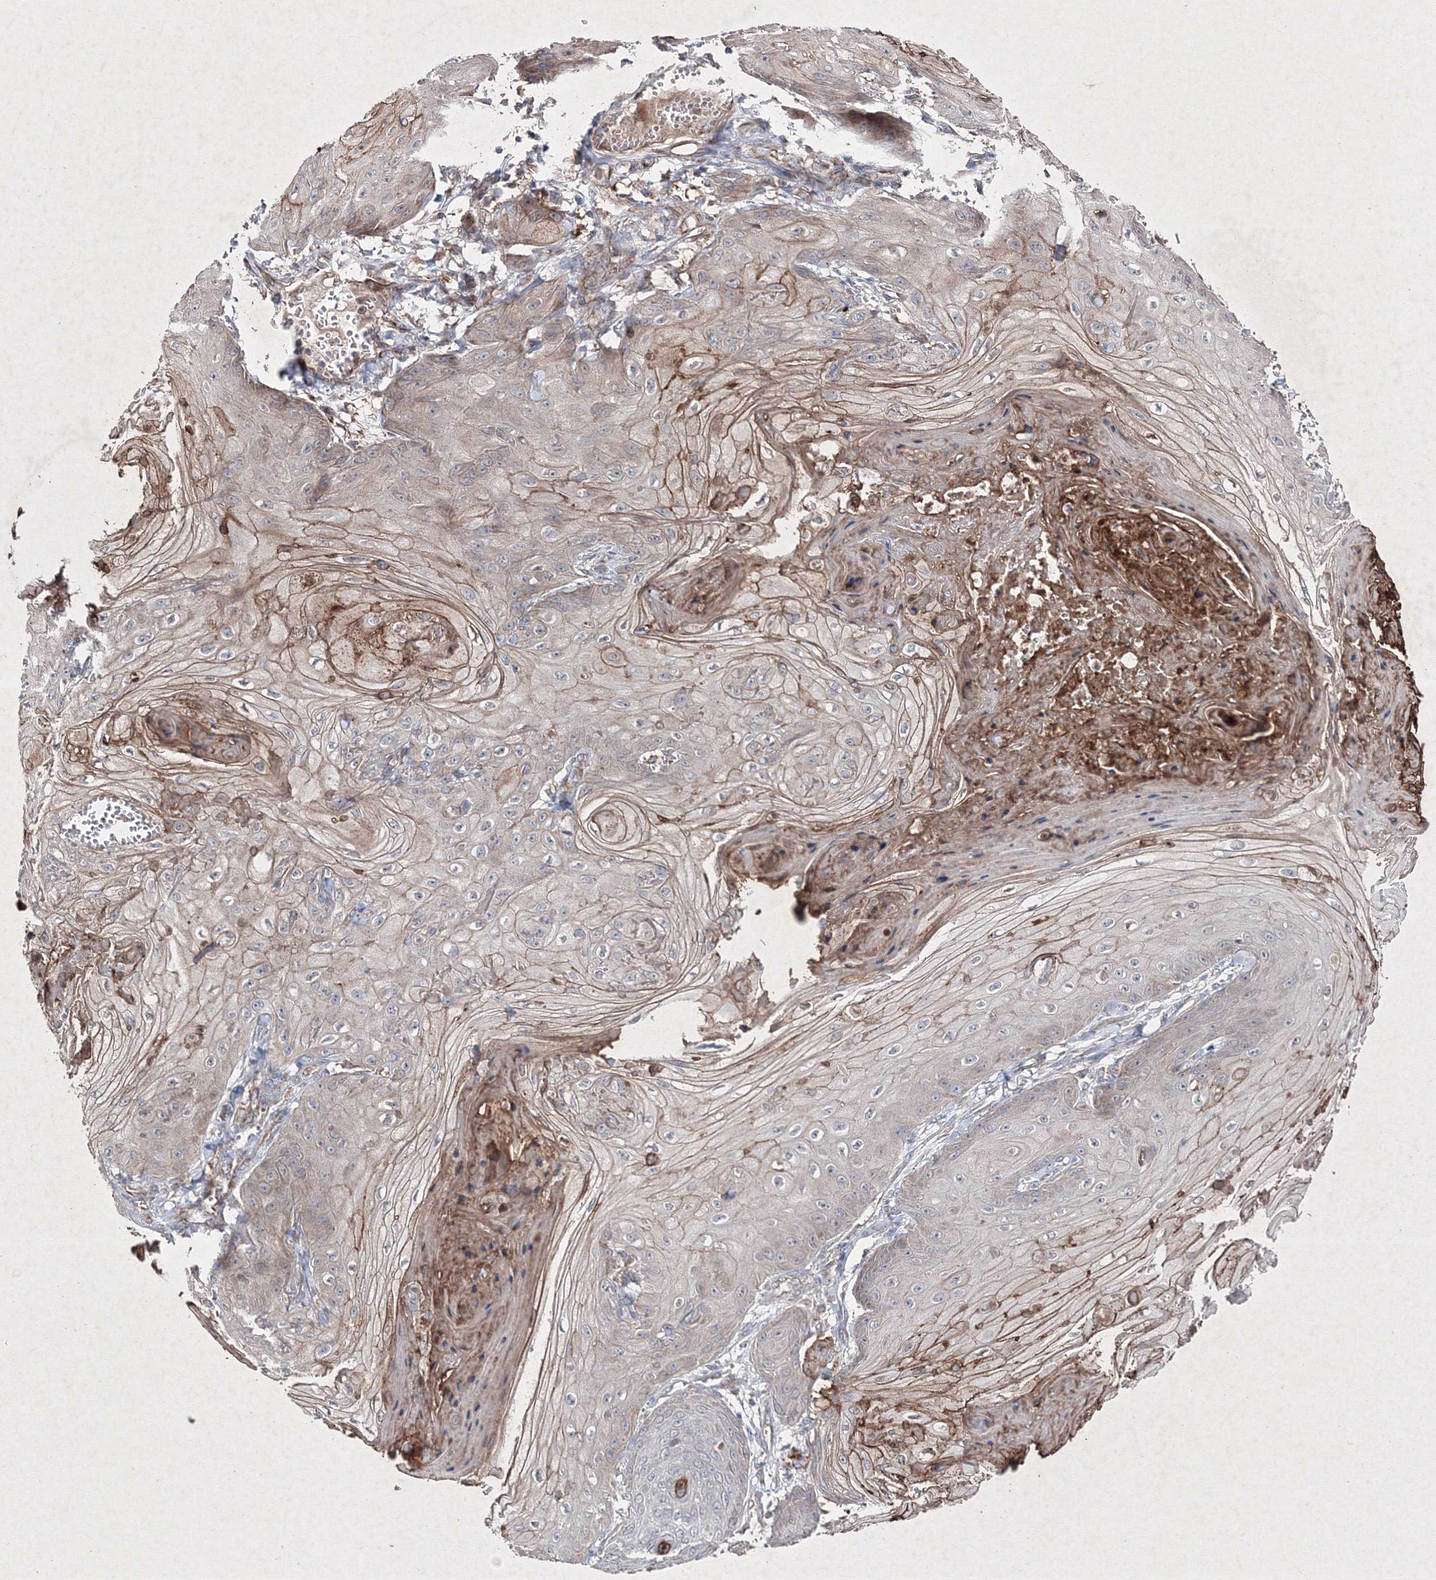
{"staining": {"intensity": "moderate", "quantity": "<25%", "location": "cytoplasmic/membranous"}, "tissue": "skin cancer", "cell_type": "Tumor cells", "image_type": "cancer", "snomed": [{"axis": "morphology", "description": "Squamous cell carcinoma, NOS"}, {"axis": "topography", "description": "Skin"}], "caption": "Tumor cells display low levels of moderate cytoplasmic/membranous positivity in about <25% of cells in human skin squamous cell carcinoma.", "gene": "GFM1", "patient": {"sex": "male", "age": 74}}